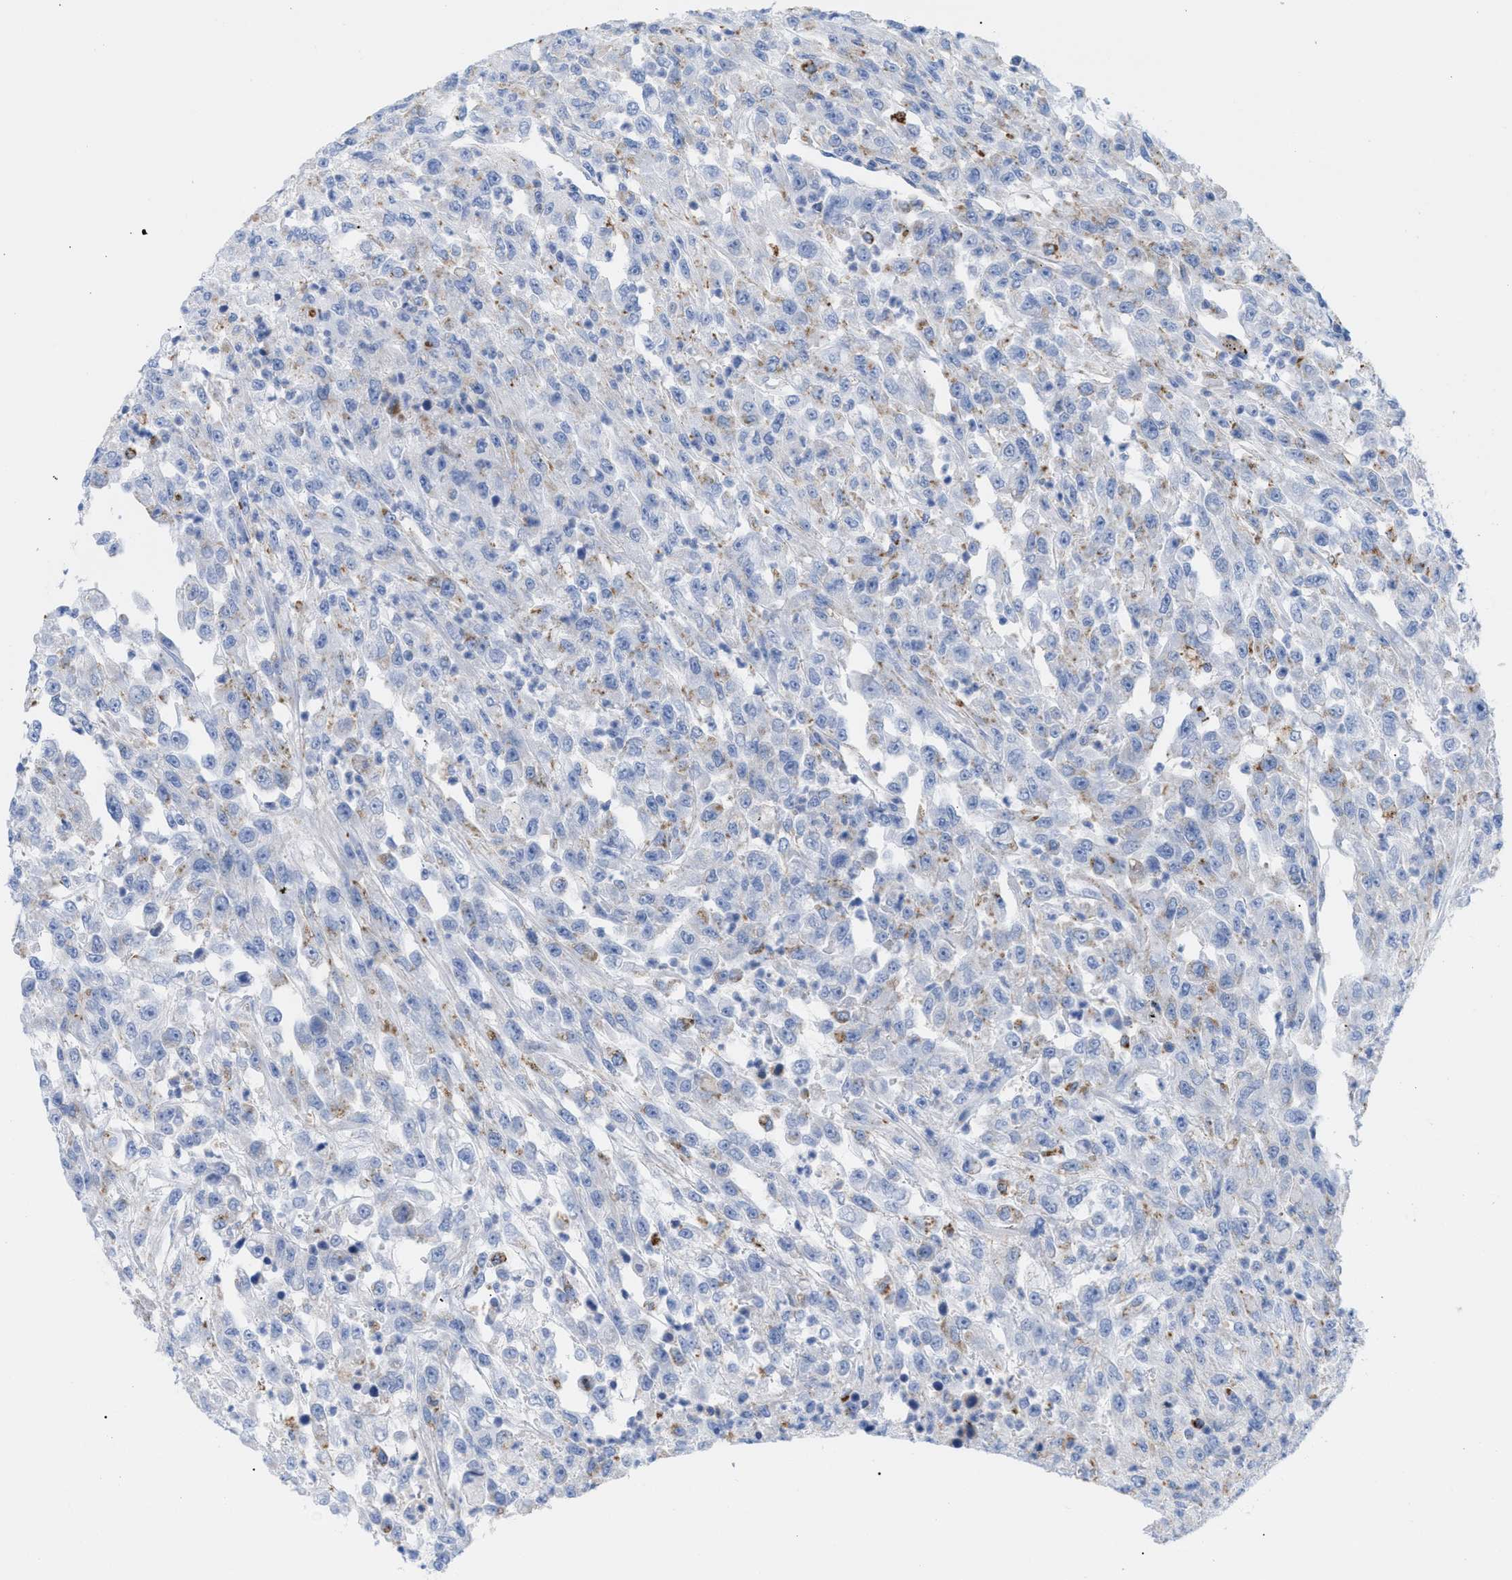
{"staining": {"intensity": "moderate", "quantity": "<25%", "location": "cytoplasmic/membranous"}, "tissue": "urothelial cancer", "cell_type": "Tumor cells", "image_type": "cancer", "snomed": [{"axis": "morphology", "description": "Urothelial carcinoma, High grade"}, {"axis": "topography", "description": "Urinary bladder"}], "caption": "The photomicrograph shows staining of high-grade urothelial carcinoma, revealing moderate cytoplasmic/membranous protein positivity (brown color) within tumor cells. The staining is performed using DAB (3,3'-diaminobenzidine) brown chromogen to label protein expression. The nuclei are counter-stained blue using hematoxylin.", "gene": "DRAM2", "patient": {"sex": "male", "age": 46}}